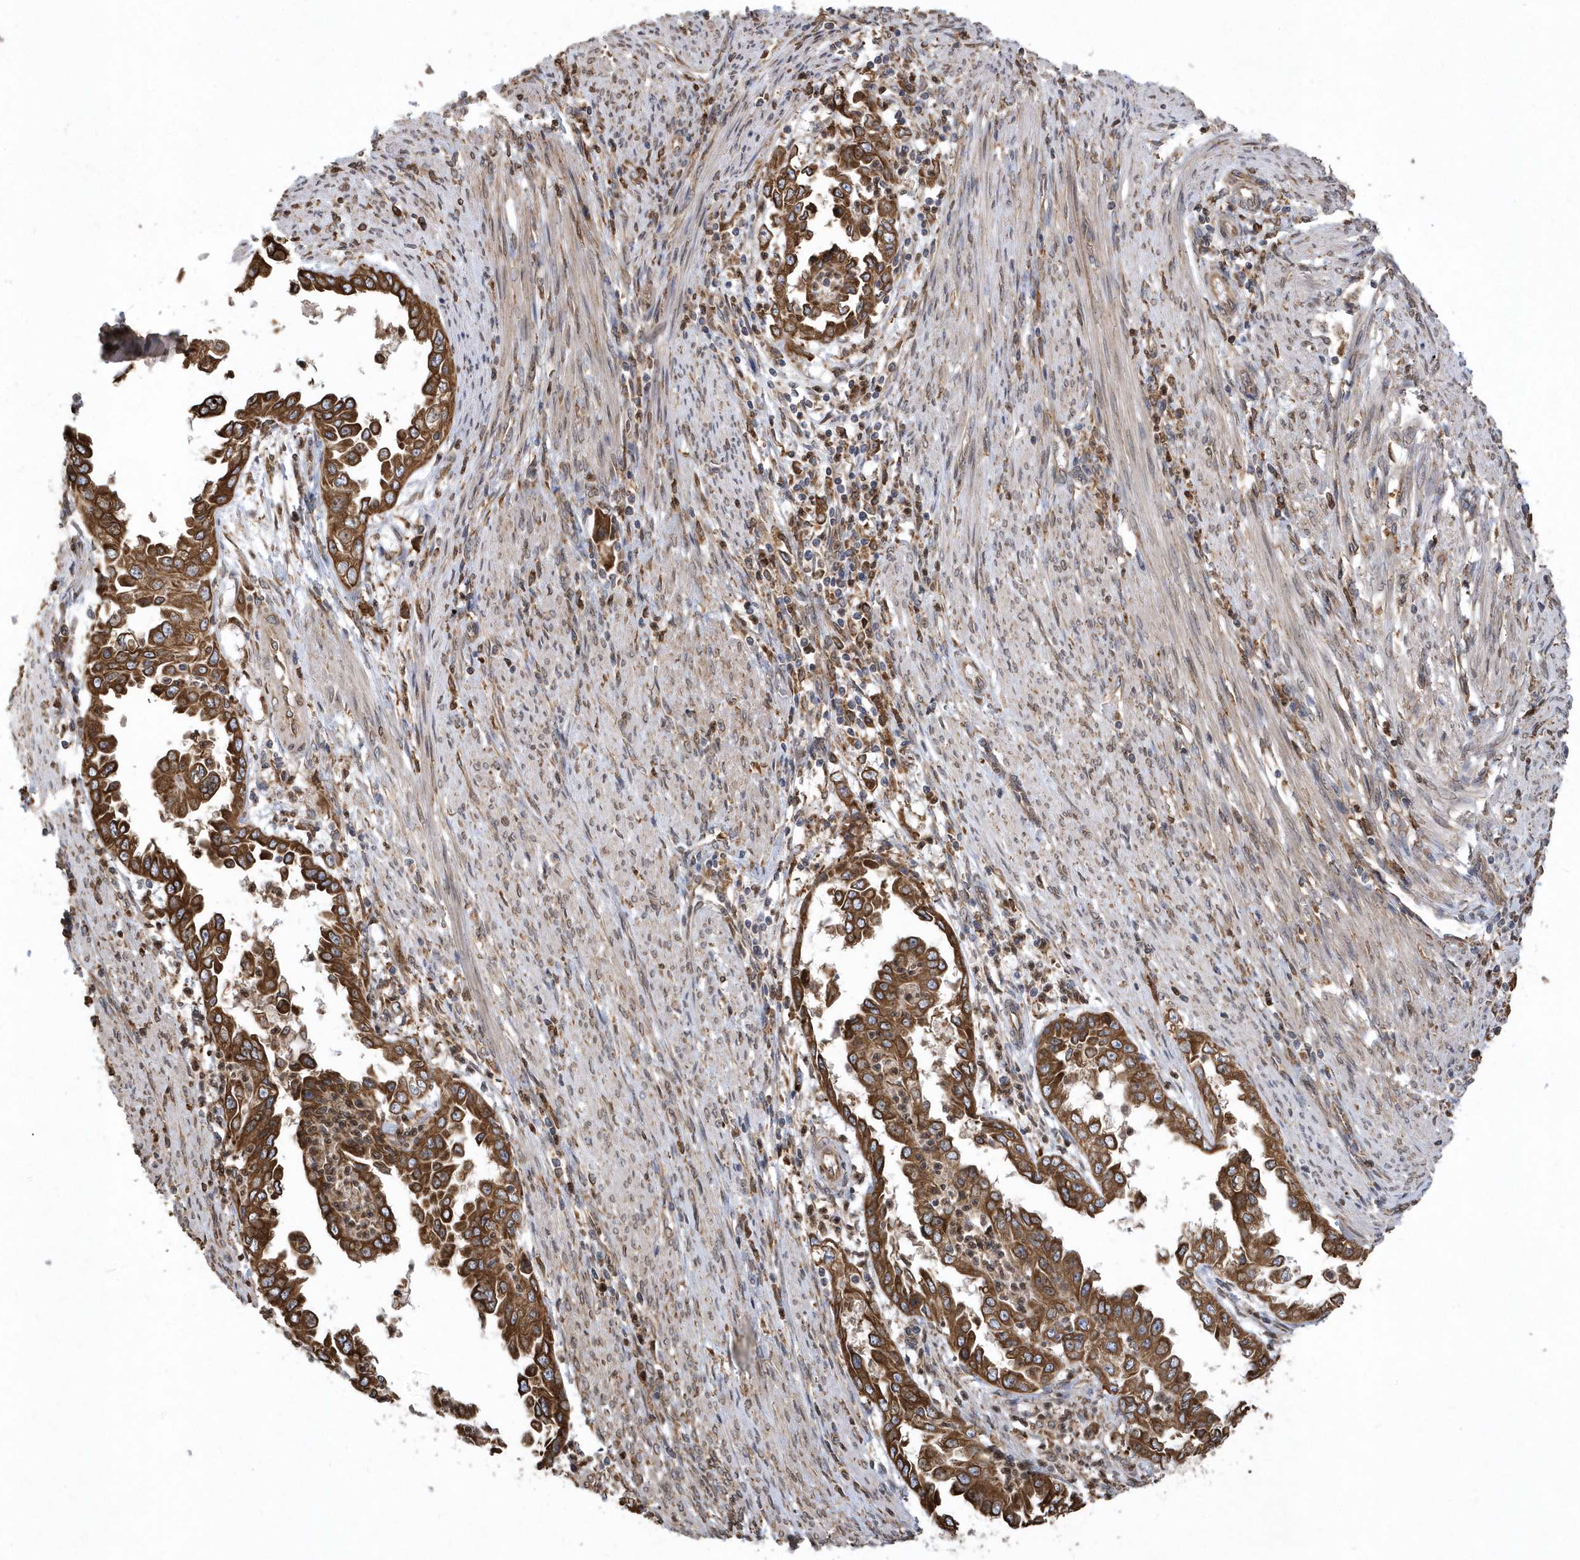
{"staining": {"intensity": "strong", "quantity": ">75%", "location": "cytoplasmic/membranous"}, "tissue": "endometrial cancer", "cell_type": "Tumor cells", "image_type": "cancer", "snomed": [{"axis": "morphology", "description": "Adenocarcinoma, NOS"}, {"axis": "topography", "description": "Endometrium"}], "caption": "Adenocarcinoma (endometrial) stained for a protein (brown) shows strong cytoplasmic/membranous positive expression in about >75% of tumor cells.", "gene": "VAMP7", "patient": {"sex": "female", "age": 85}}